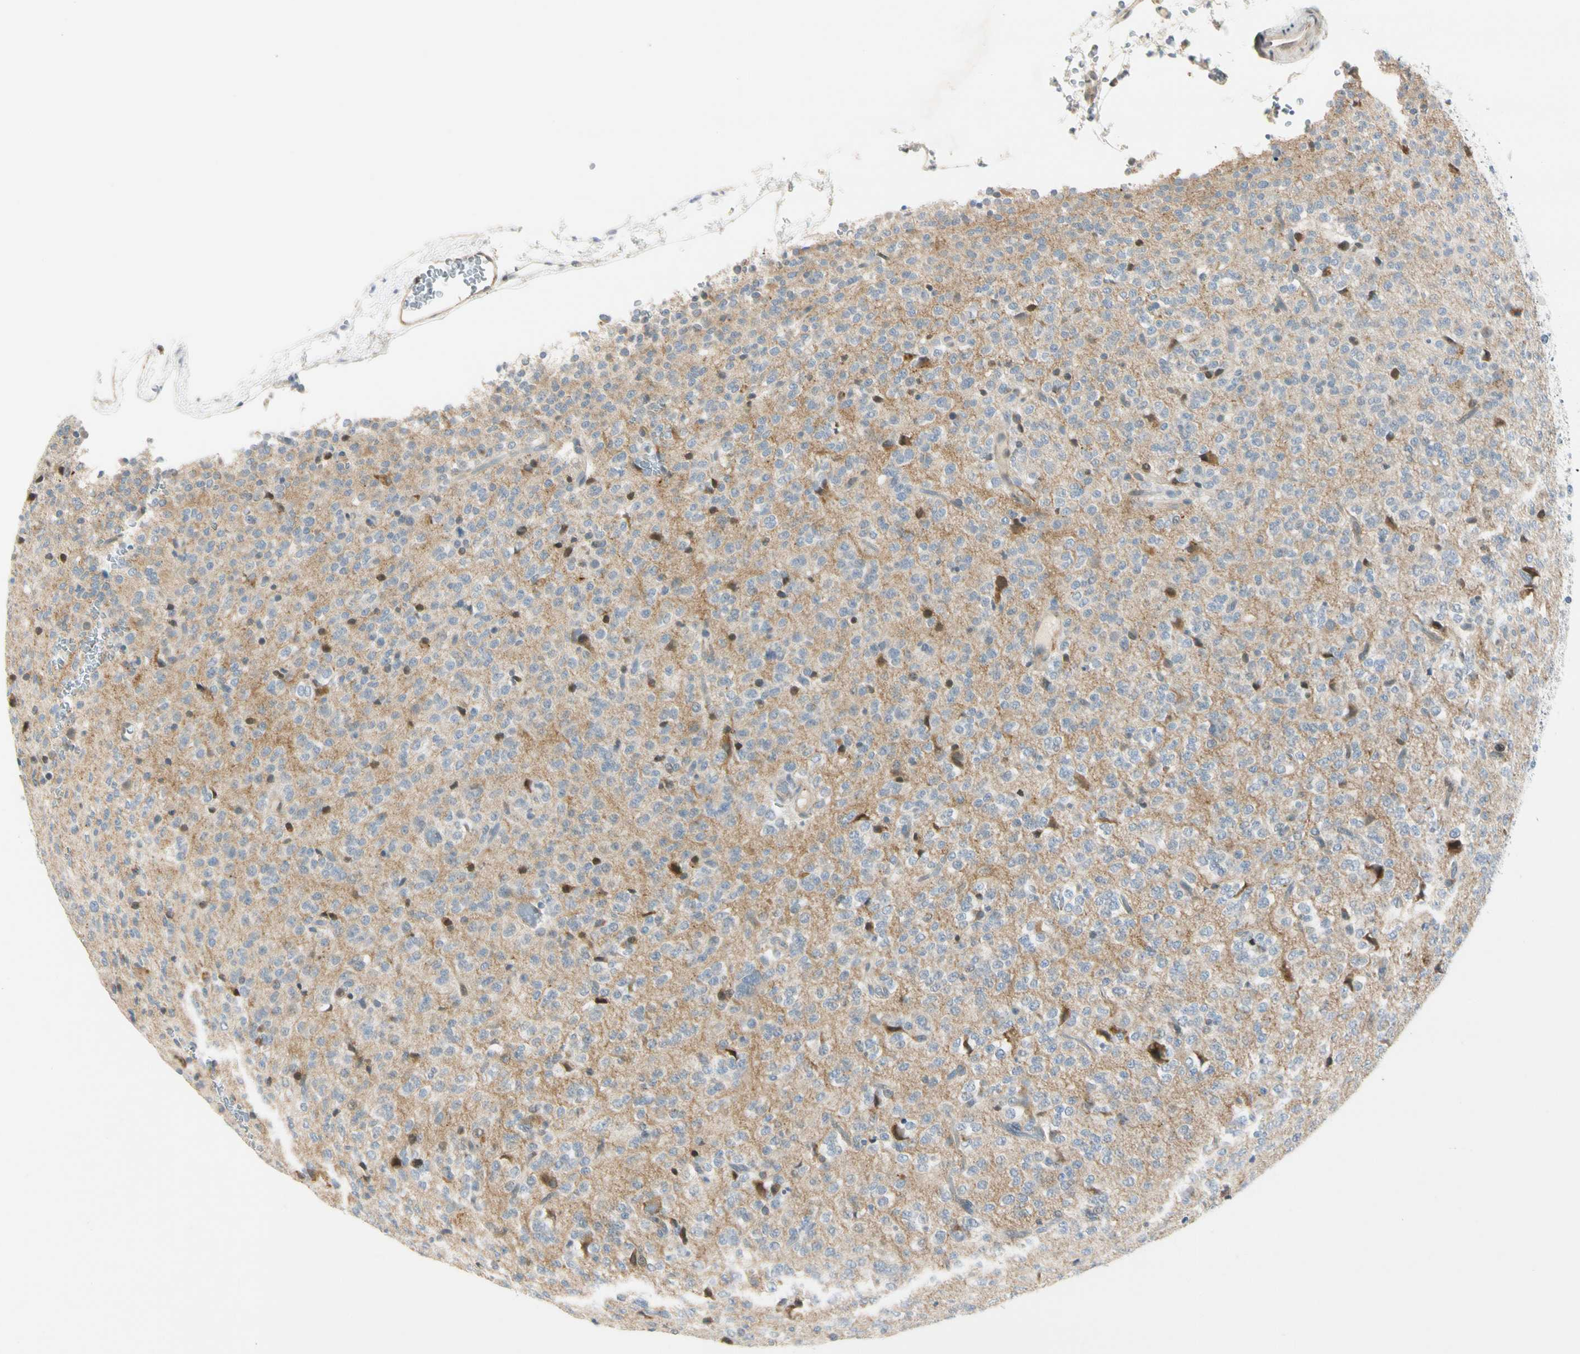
{"staining": {"intensity": "weak", "quantity": "<25%", "location": "nuclear"}, "tissue": "glioma", "cell_type": "Tumor cells", "image_type": "cancer", "snomed": [{"axis": "morphology", "description": "Glioma, malignant, Low grade"}, {"axis": "topography", "description": "Brain"}], "caption": "IHC histopathology image of neoplastic tissue: glioma stained with DAB (3,3'-diaminobenzidine) demonstrates no significant protein staining in tumor cells.", "gene": "NPDC1", "patient": {"sex": "male", "age": 38}}